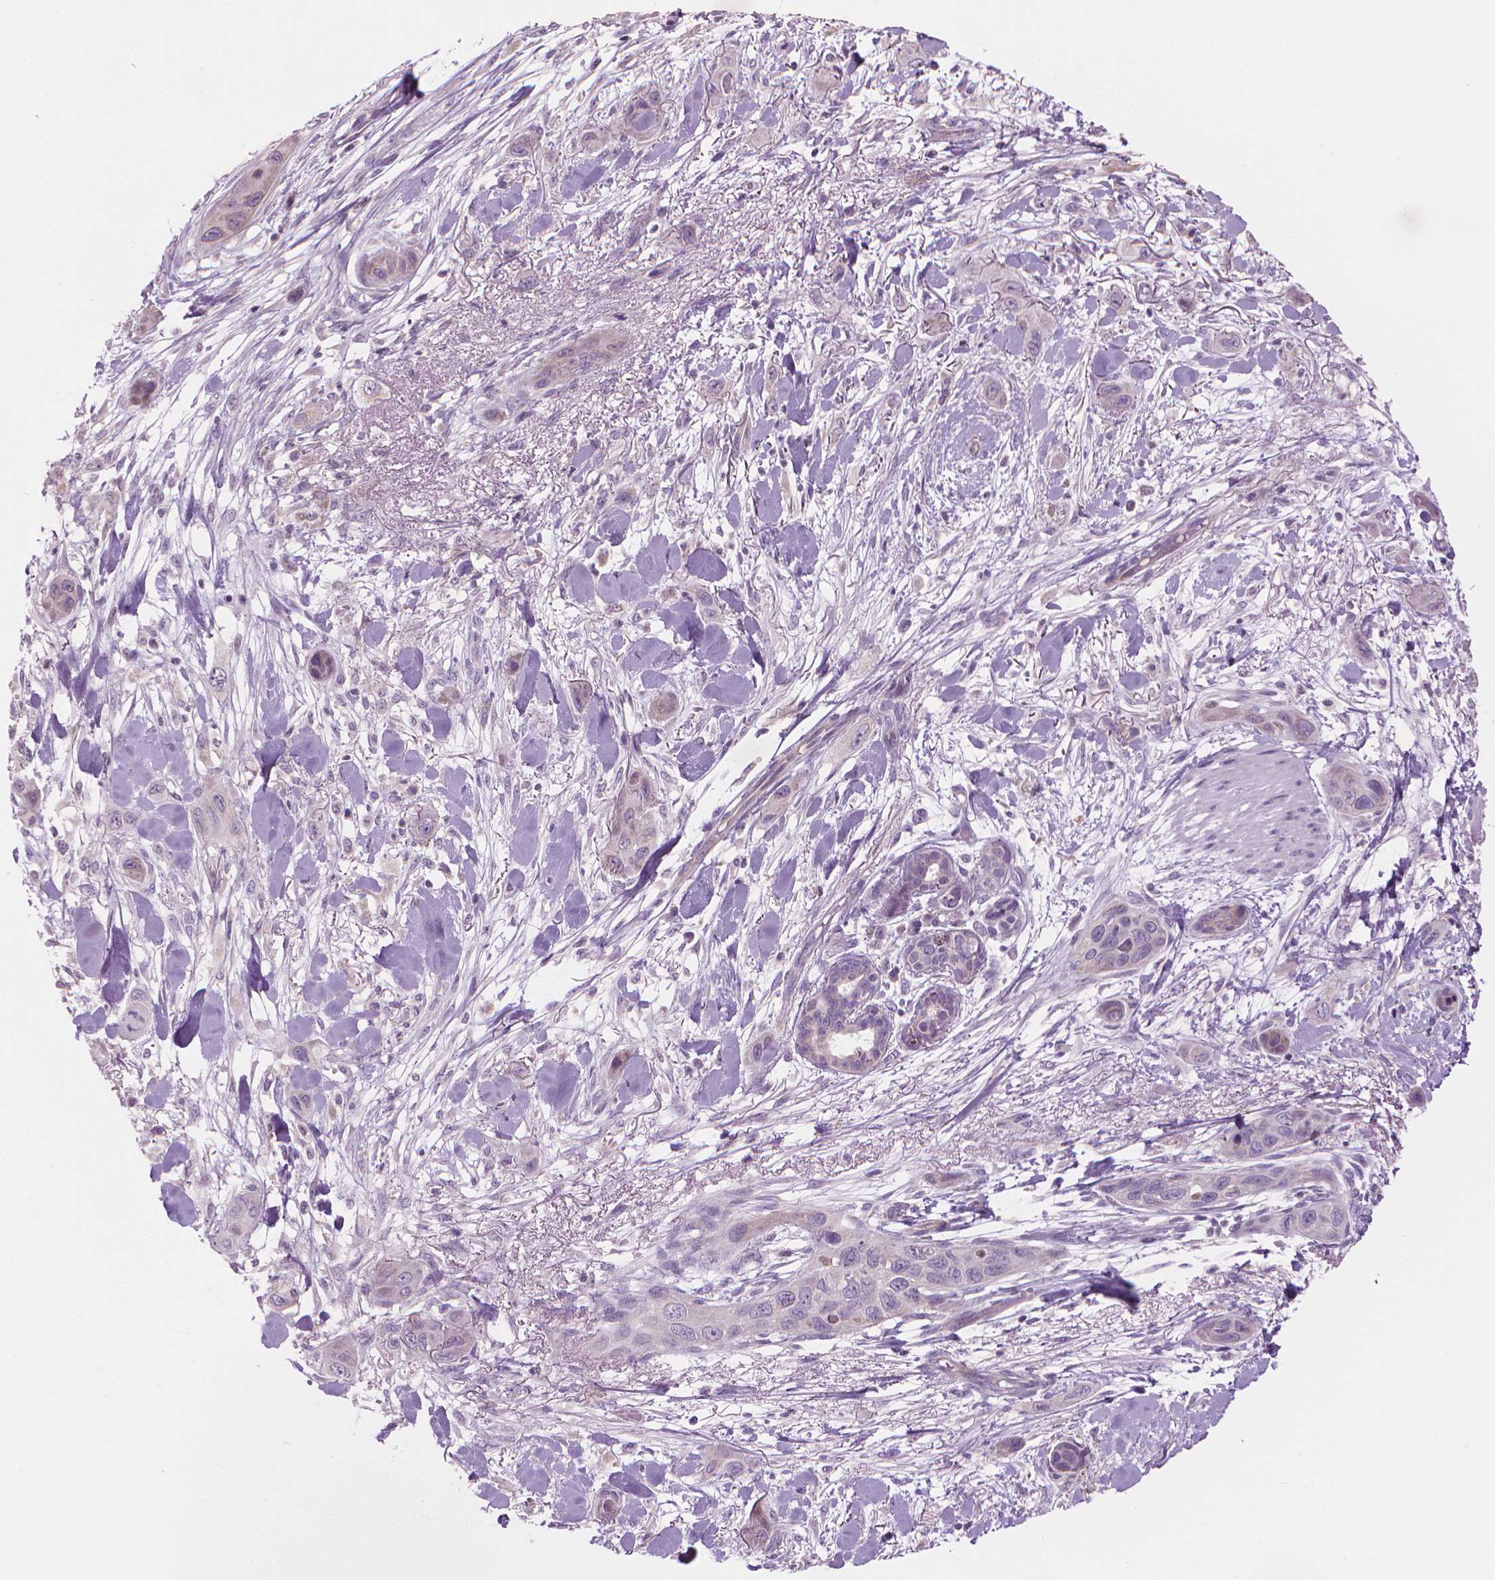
{"staining": {"intensity": "negative", "quantity": "none", "location": "none"}, "tissue": "skin cancer", "cell_type": "Tumor cells", "image_type": "cancer", "snomed": [{"axis": "morphology", "description": "Squamous cell carcinoma, NOS"}, {"axis": "topography", "description": "Skin"}], "caption": "Immunohistochemical staining of human skin cancer reveals no significant positivity in tumor cells. The staining was performed using DAB to visualize the protein expression in brown, while the nuclei were stained in blue with hematoxylin (Magnification: 20x).", "gene": "CFAP126", "patient": {"sex": "male", "age": 79}}